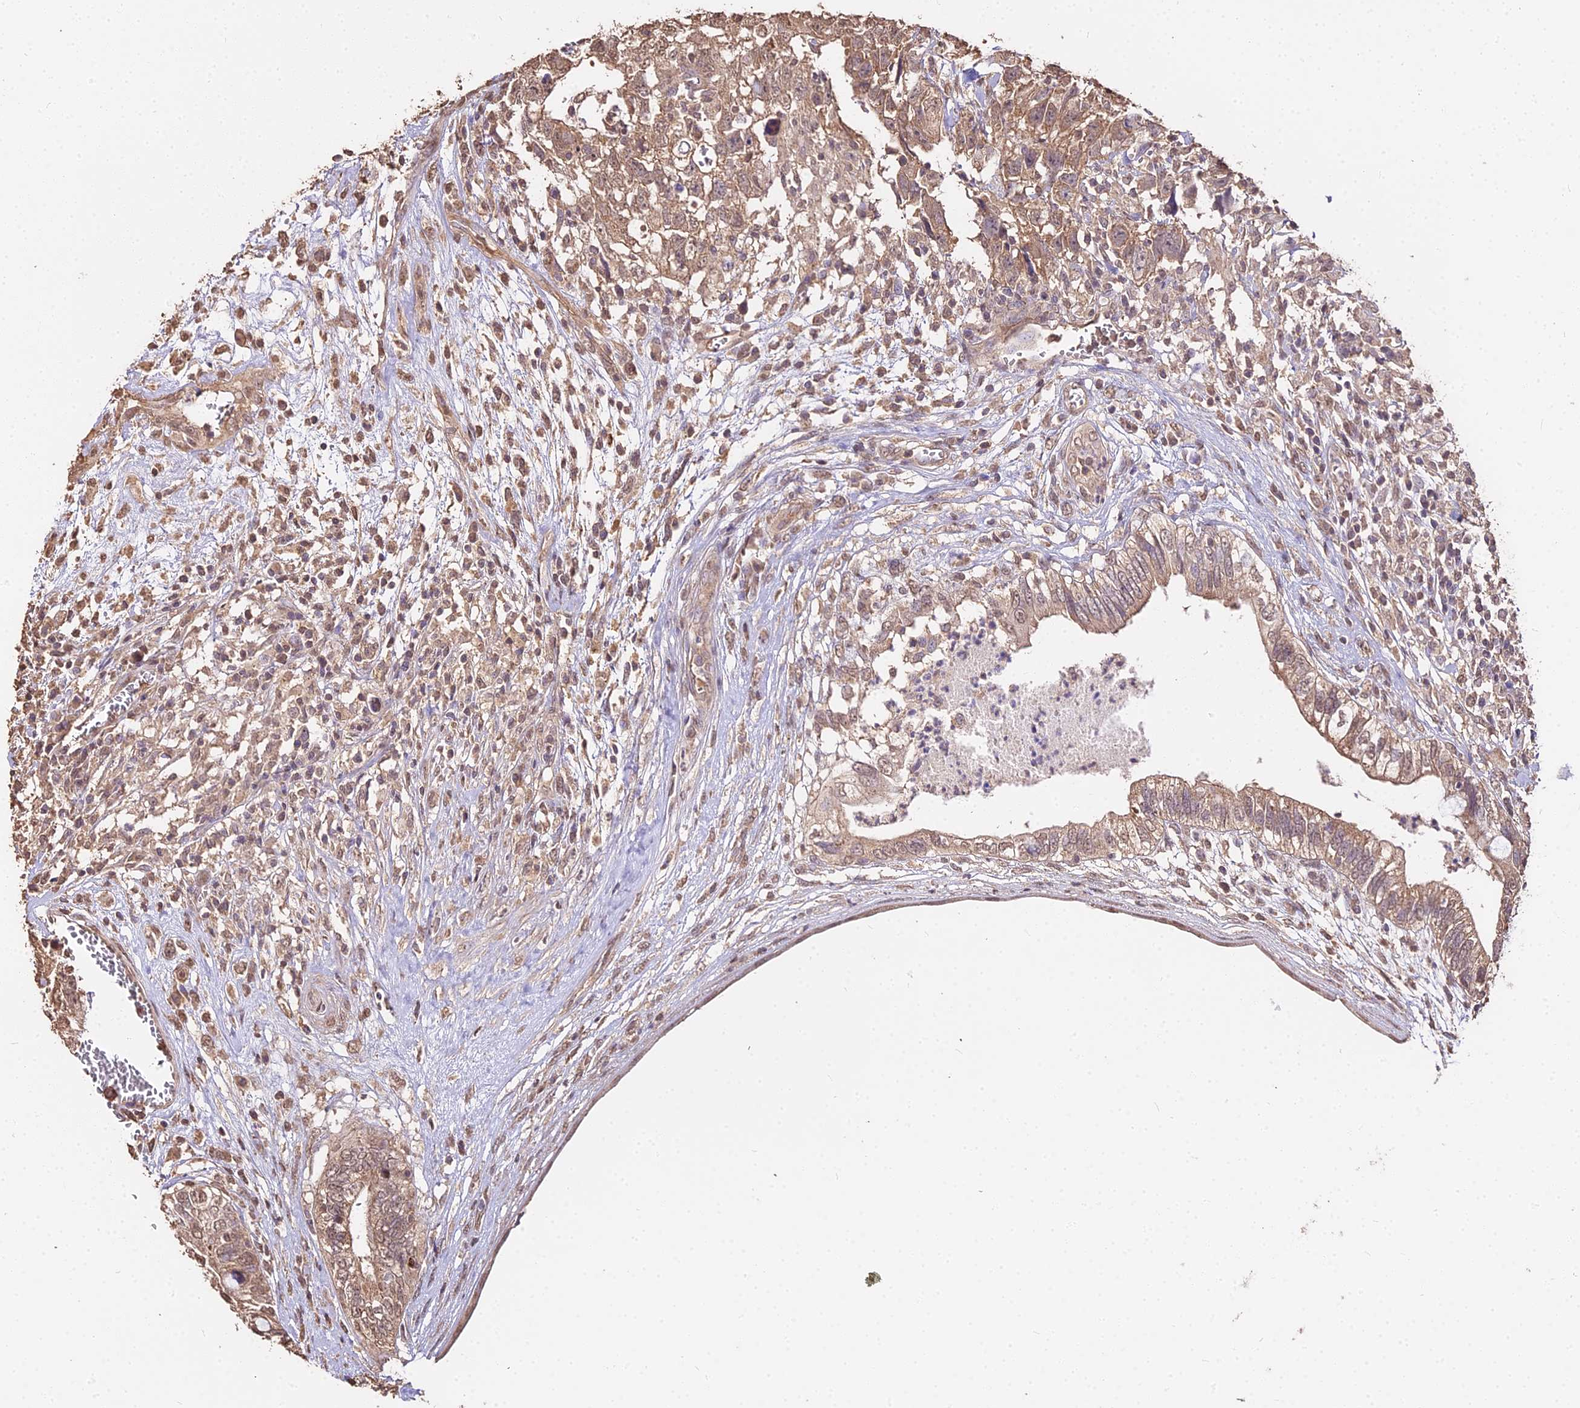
{"staining": {"intensity": "moderate", "quantity": ">75%", "location": "cytoplasmic/membranous"}, "tissue": "testis cancer", "cell_type": "Tumor cells", "image_type": "cancer", "snomed": [{"axis": "morphology", "description": "Seminoma, NOS"}, {"axis": "morphology", "description": "Carcinoma, Embryonal, NOS"}, {"axis": "topography", "description": "Testis"}], "caption": "Immunohistochemical staining of human seminoma (testis) exhibits medium levels of moderate cytoplasmic/membranous positivity in approximately >75% of tumor cells. The protein of interest is shown in brown color, while the nuclei are stained blue.", "gene": "METTL13", "patient": {"sex": "male", "age": 29}}